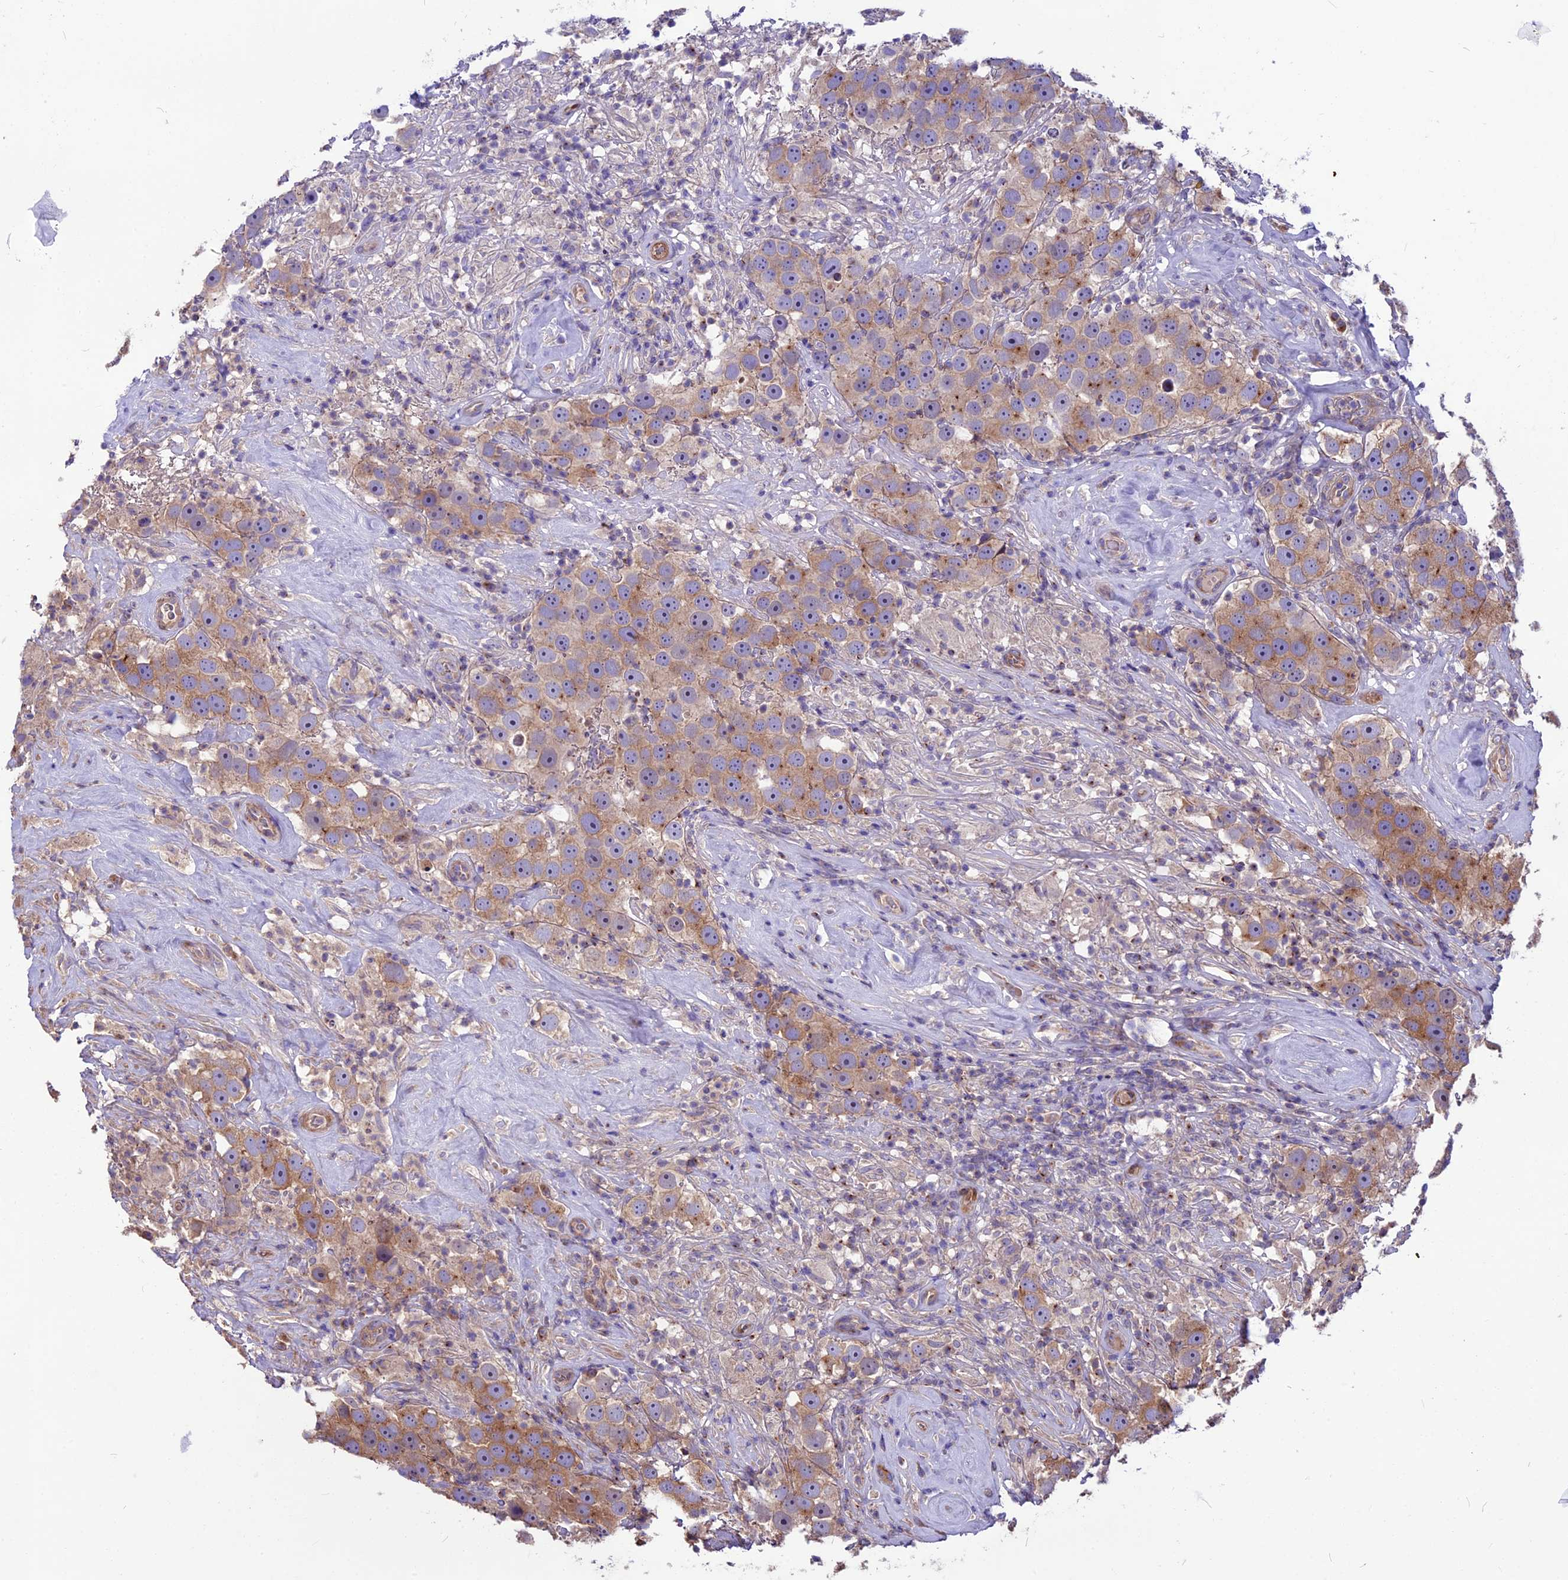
{"staining": {"intensity": "moderate", "quantity": ">75%", "location": "cytoplasmic/membranous"}, "tissue": "testis cancer", "cell_type": "Tumor cells", "image_type": "cancer", "snomed": [{"axis": "morphology", "description": "Seminoma, NOS"}, {"axis": "topography", "description": "Testis"}], "caption": "An immunohistochemistry (IHC) image of tumor tissue is shown. Protein staining in brown highlights moderate cytoplasmic/membranous positivity in testis cancer (seminoma) within tumor cells. Using DAB (brown) and hematoxylin (blue) stains, captured at high magnification using brightfield microscopy.", "gene": "ANO3", "patient": {"sex": "male", "age": 49}}